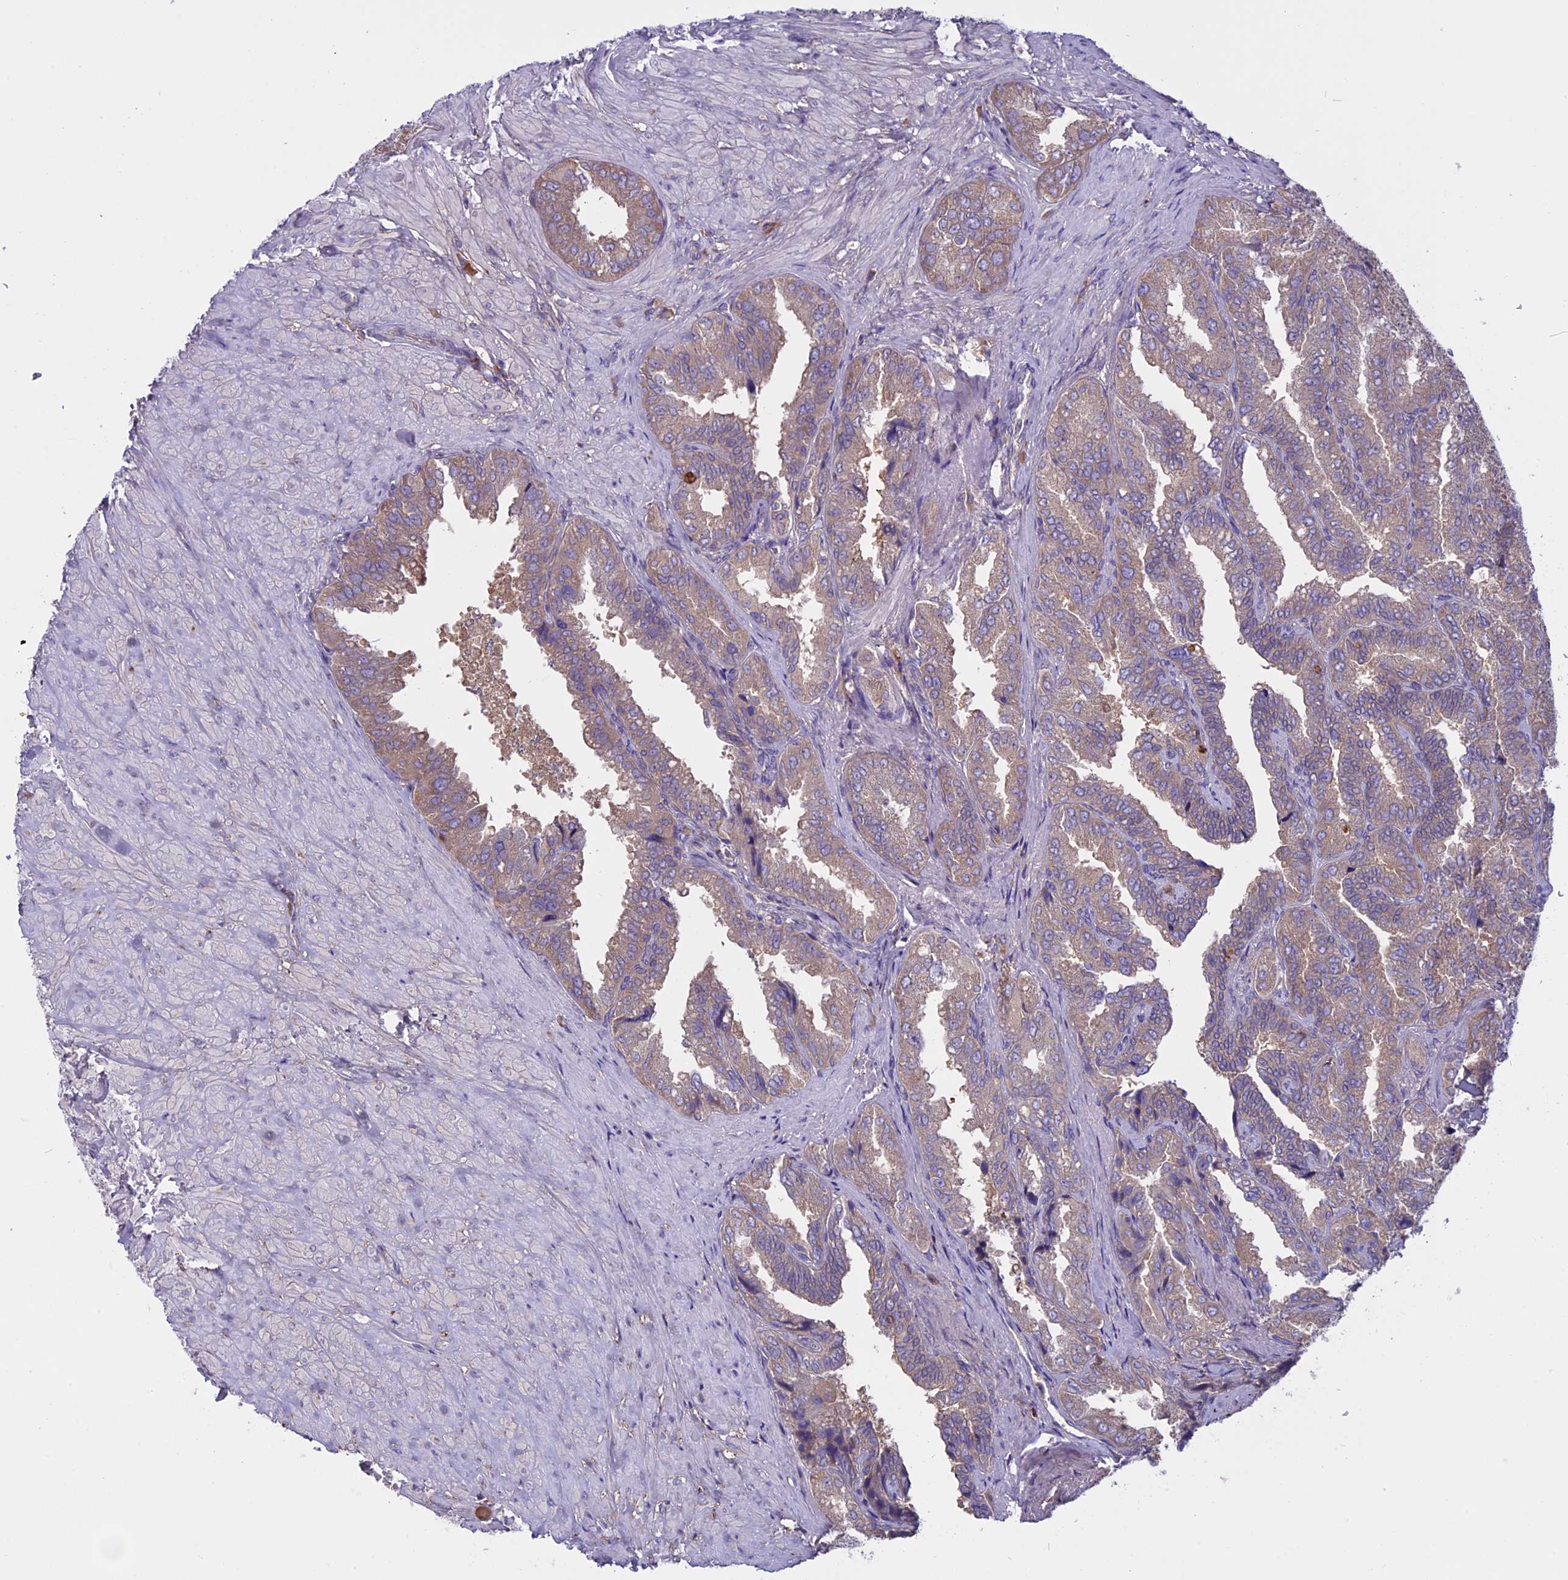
{"staining": {"intensity": "weak", "quantity": ">75%", "location": "cytoplasmic/membranous"}, "tissue": "seminal vesicle", "cell_type": "Glandular cells", "image_type": "normal", "snomed": [{"axis": "morphology", "description": "Normal tissue, NOS"}, {"axis": "topography", "description": "Seminal veicle"}, {"axis": "topography", "description": "Peripheral nerve tissue"}], "caption": "Seminal vesicle stained with DAB (3,3'-diaminobenzidine) immunohistochemistry (IHC) exhibits low levels of weak cytoplasmic/membranous positivity in approximately >75% of glandular cells. (IHC, brightfield microscopy, high magnification).", "gene": "DCTN5", "patient": {"sex": "male", "age": 63}}